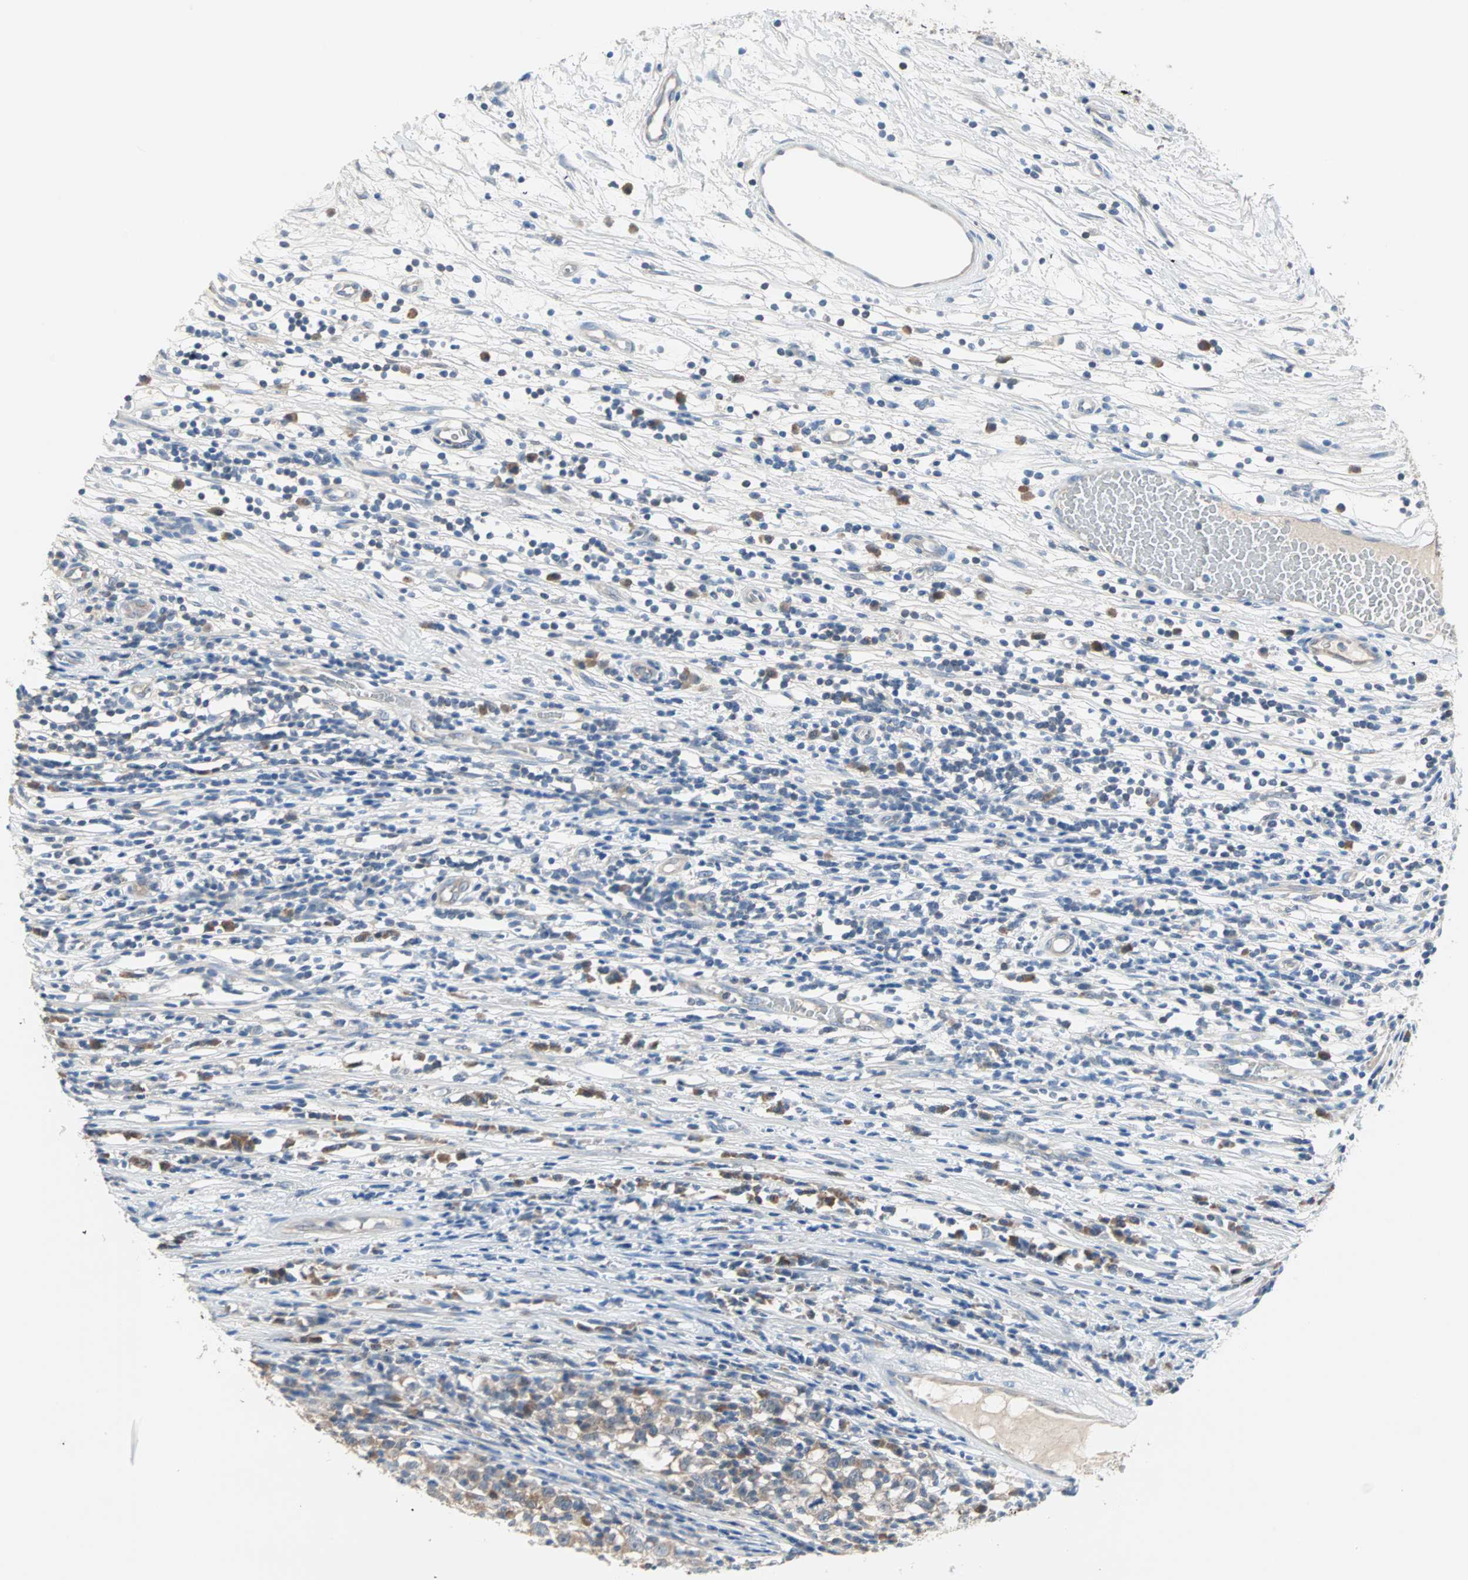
{"staining": {"intensity": "moderate", "quantity": "25%-75%", "location": "cytoplasmic/membranous"}, "tissue": "testis cancer", "cell_type": "Tumor cells", "image_type": "cancer", "snomed": [{"axis": "morphology", "description": "Seminoma, NOS"}, {"axis": "topography", "description": "Testis"}], "caption": "Approximately 25%-75% of tumor cells in human seminoma (testis) exhibit moderate cytoplasmic/membranous protein positivity as visualized by brown immunohistochemical staining.", "gene": "MPI", "patient": {"sex": "male", "age": 65}}